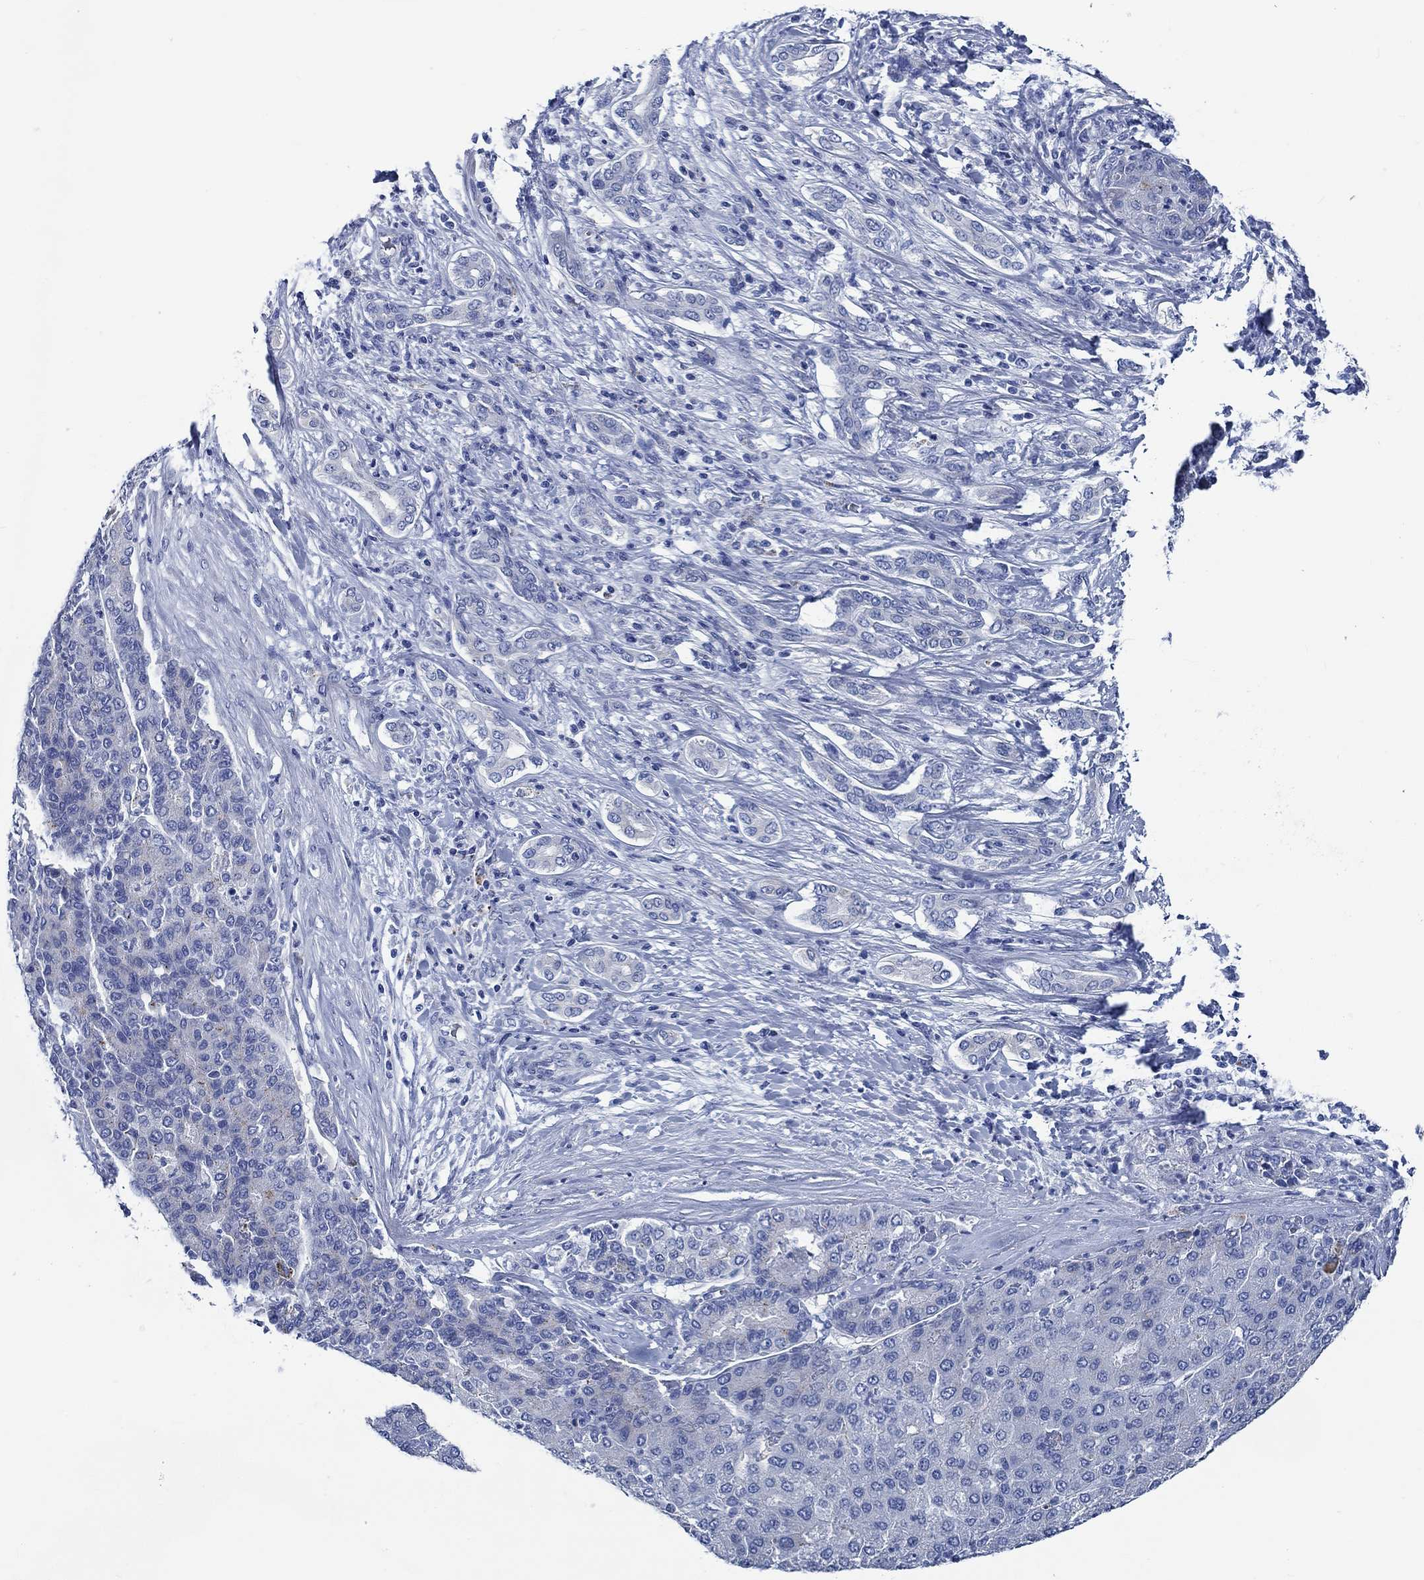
{"staining": {"intensity": "negative", "quantity": "none", "location": "none"}, "tissue": "liver cancer", "cell_type": "Tumor cells", "image_type": "cancer", "snomed": [{"axis": "morphology", "description": "Carcinoma, Hepatocellular, NOS"}, {"axis": "topography", "description": "Liver"}], "caption": "High magnification brightfield microscopy of liver hepatocellular carcinoma stained with DAB (3,3'-diaminobenzidine) (brown) and counterstained with hematoxylin (blue): tumor cells show no significant staining.", "gene": "SVEP1", "patient": {"sex": "male", "age": 65}}